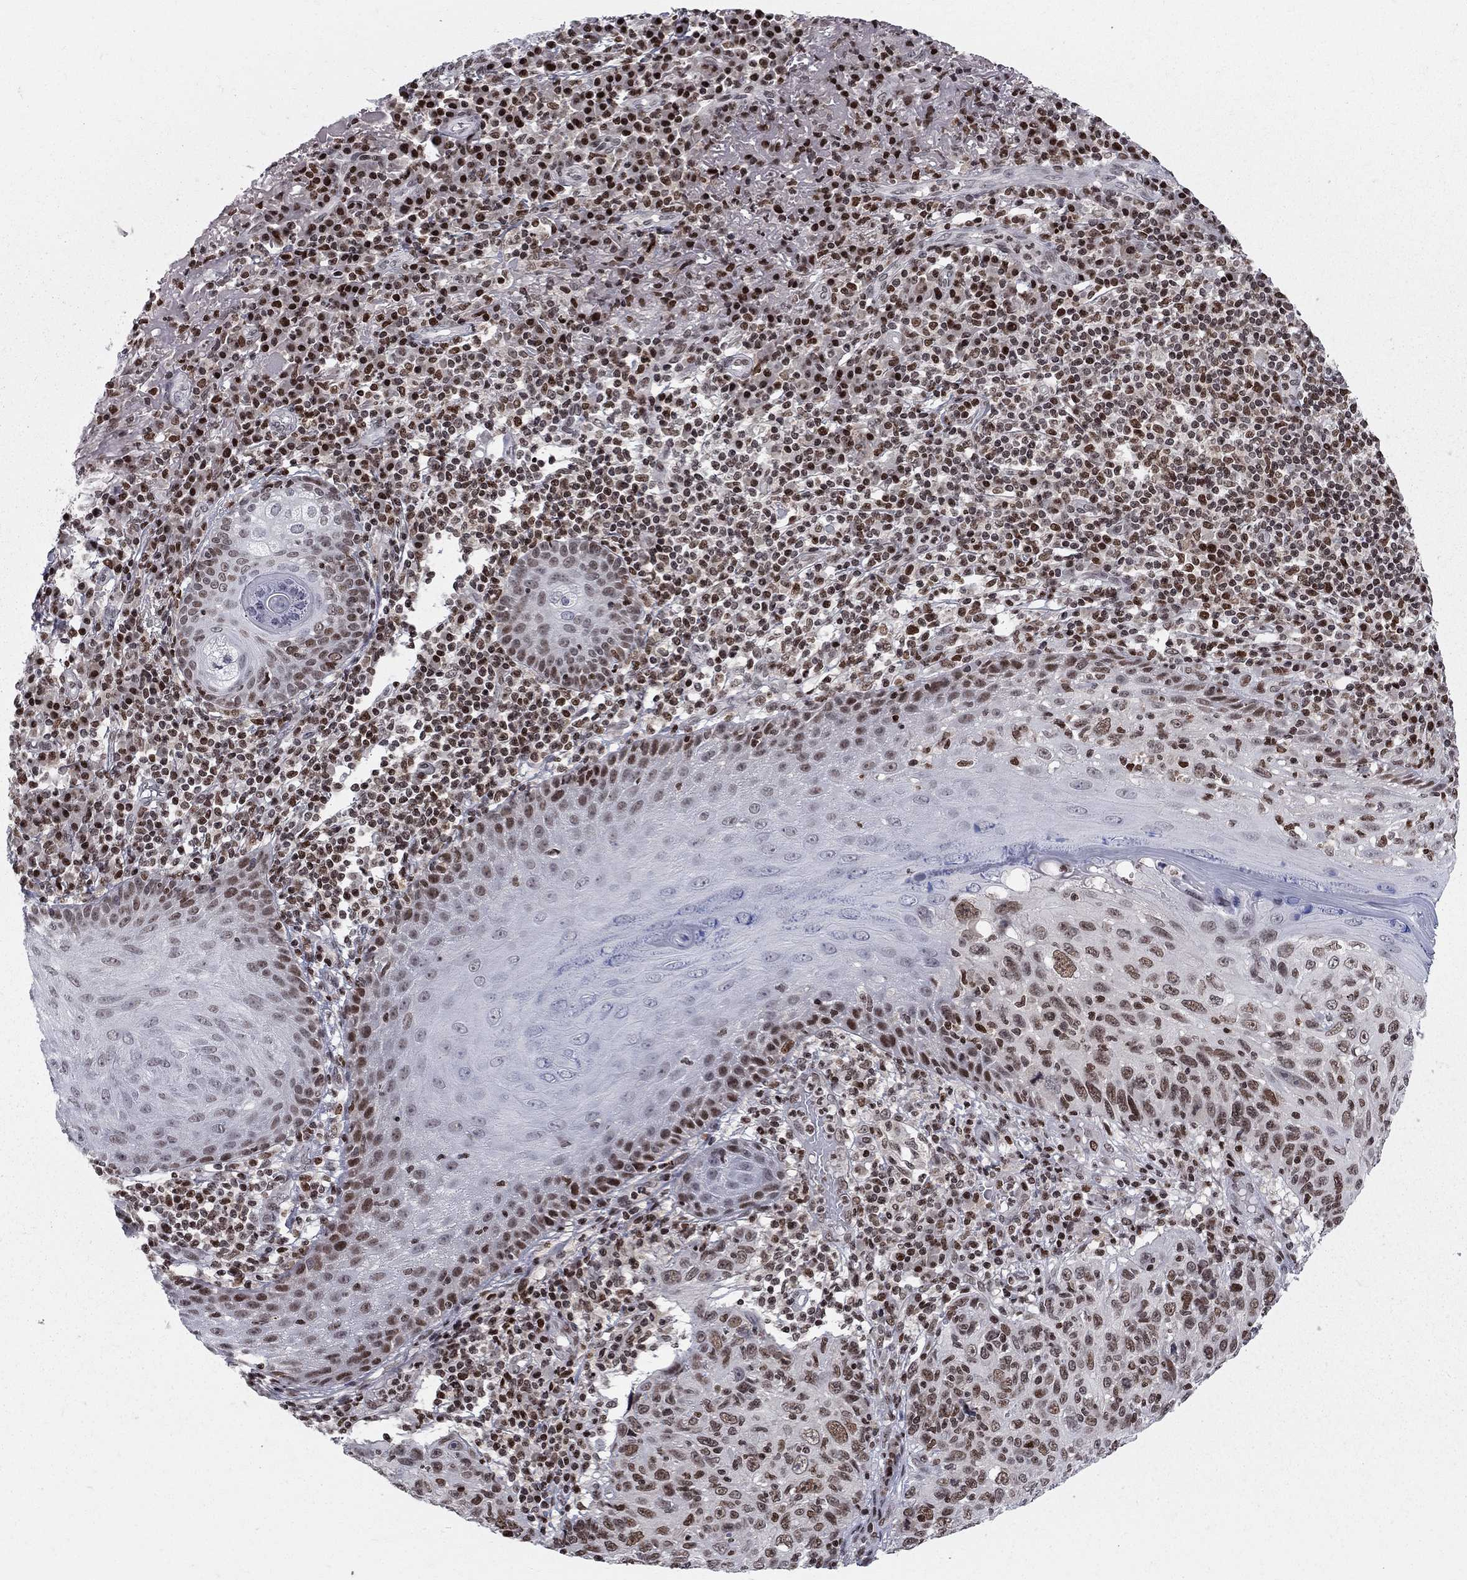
{"staining": {"intensity": "strong", "quantity": ">75%", "location": "nuclear"}, "tissue": "skin cancer", "cell_type": "Tumor cells", "image_type": "cancer", "snomed": [{"axis": "morphology", "description": "Squamous cell carcinoma, NOS"}, {"axis": "topography", "description": "Skin"}], "caption": "Immunohistochemical staining of skin cancer demonstrates high levels of strong nuclear expression in about >75% of tumor cells. (DAB (3,3'-diaminobenzidine) IHC, brown staining for protein, blue staining for nuclei).", "gene": "RNASEH2C", "patient": {"sex": "male", "age": 92}}